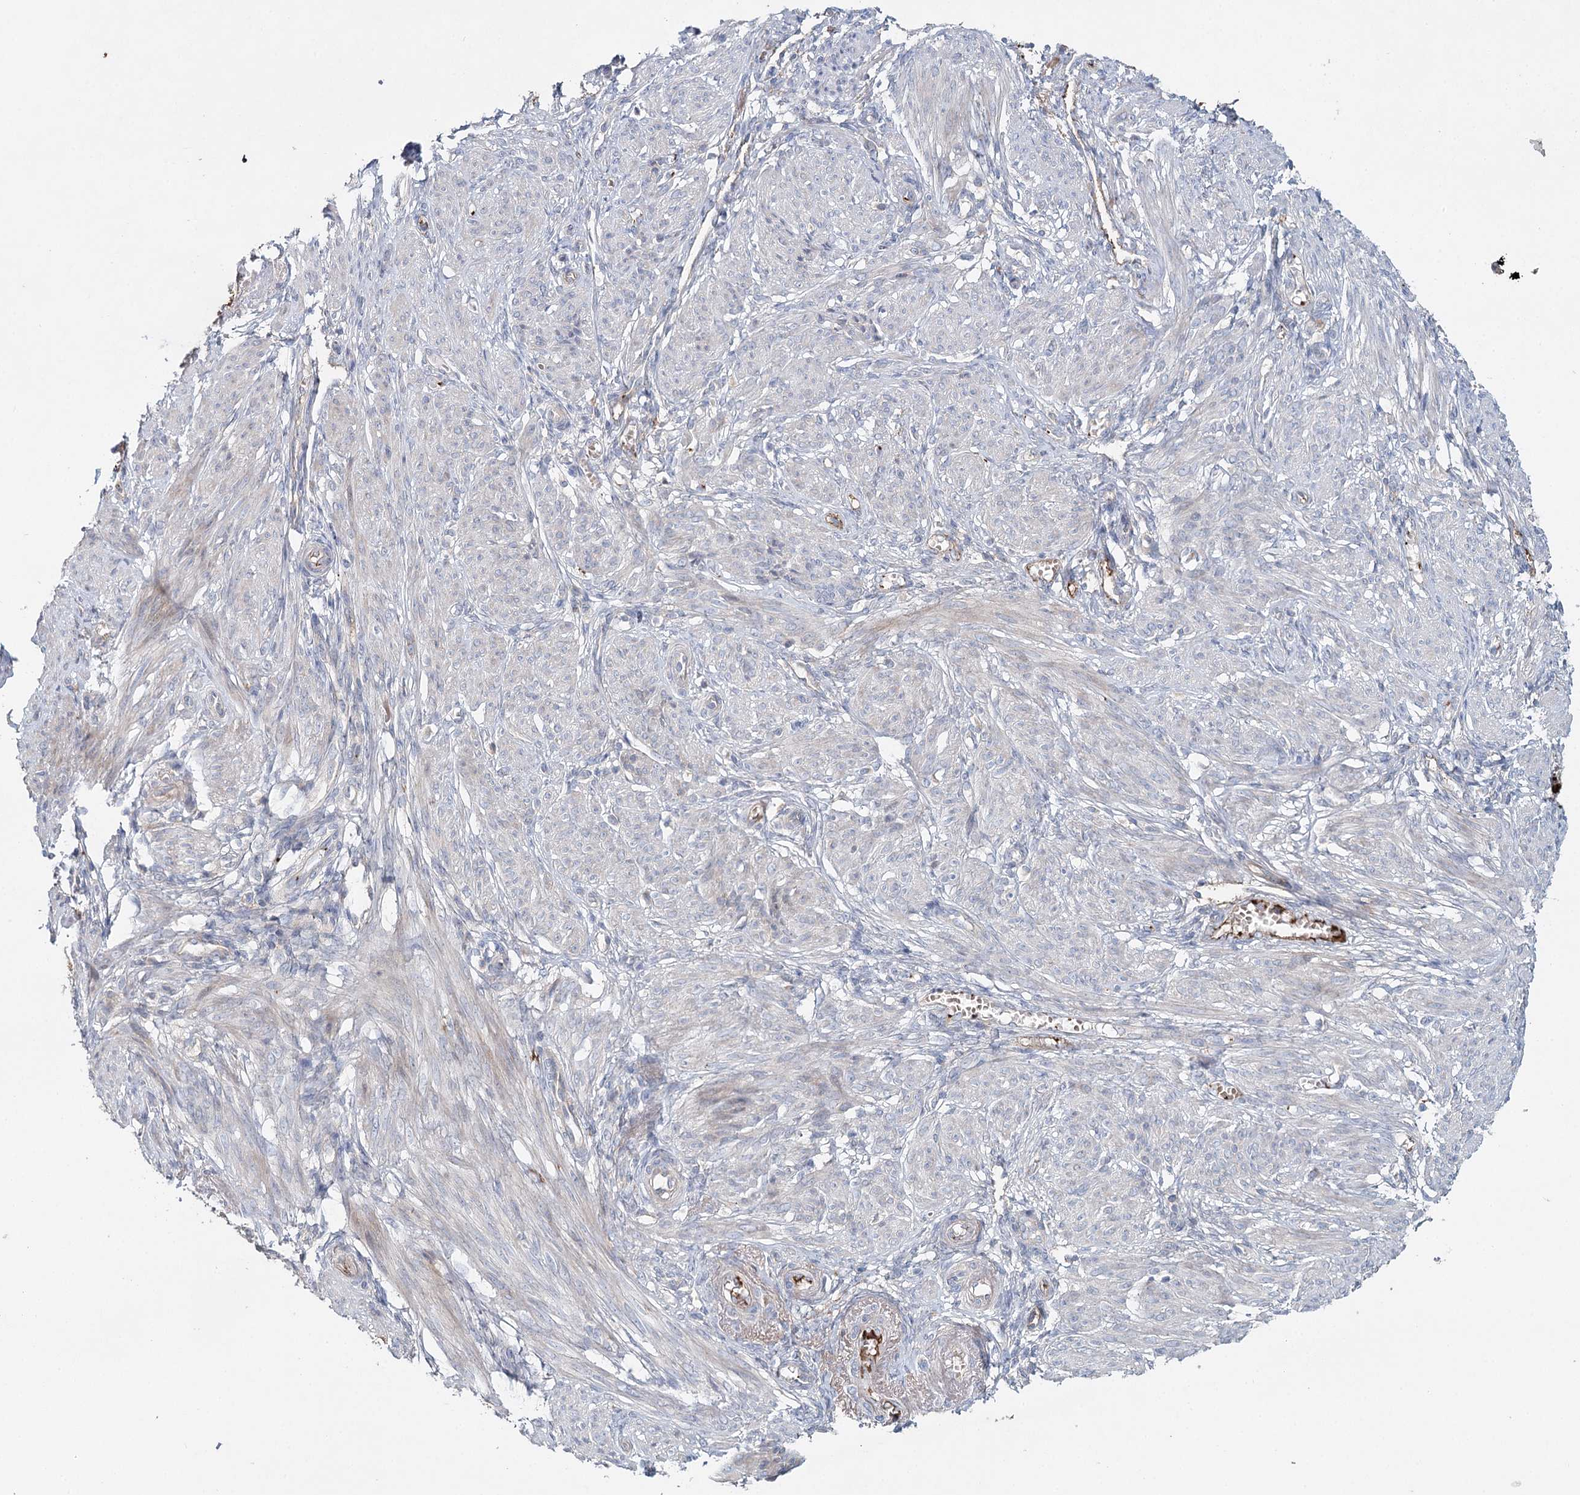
{"staining": {"intensity": "weak", "quantity": "<25%", "location": "cytoplasmic/membranous"}, "tissue": "smooth muscle", "cell_type": "Smooth muscle cells", "image_type": "normal", "snomed": [{"axis": "morphology", "description": "Normal tissue, NOS"}, {"axis": "topography", "description": "Smooth muscle"}], "caption": "This is an immunohistochemistry micrograph of benign smooth muscle. There is no staining in smooth muscle cells.", "gene": "ALKBH8", "patient": {"sex": "female", "age": 39}}